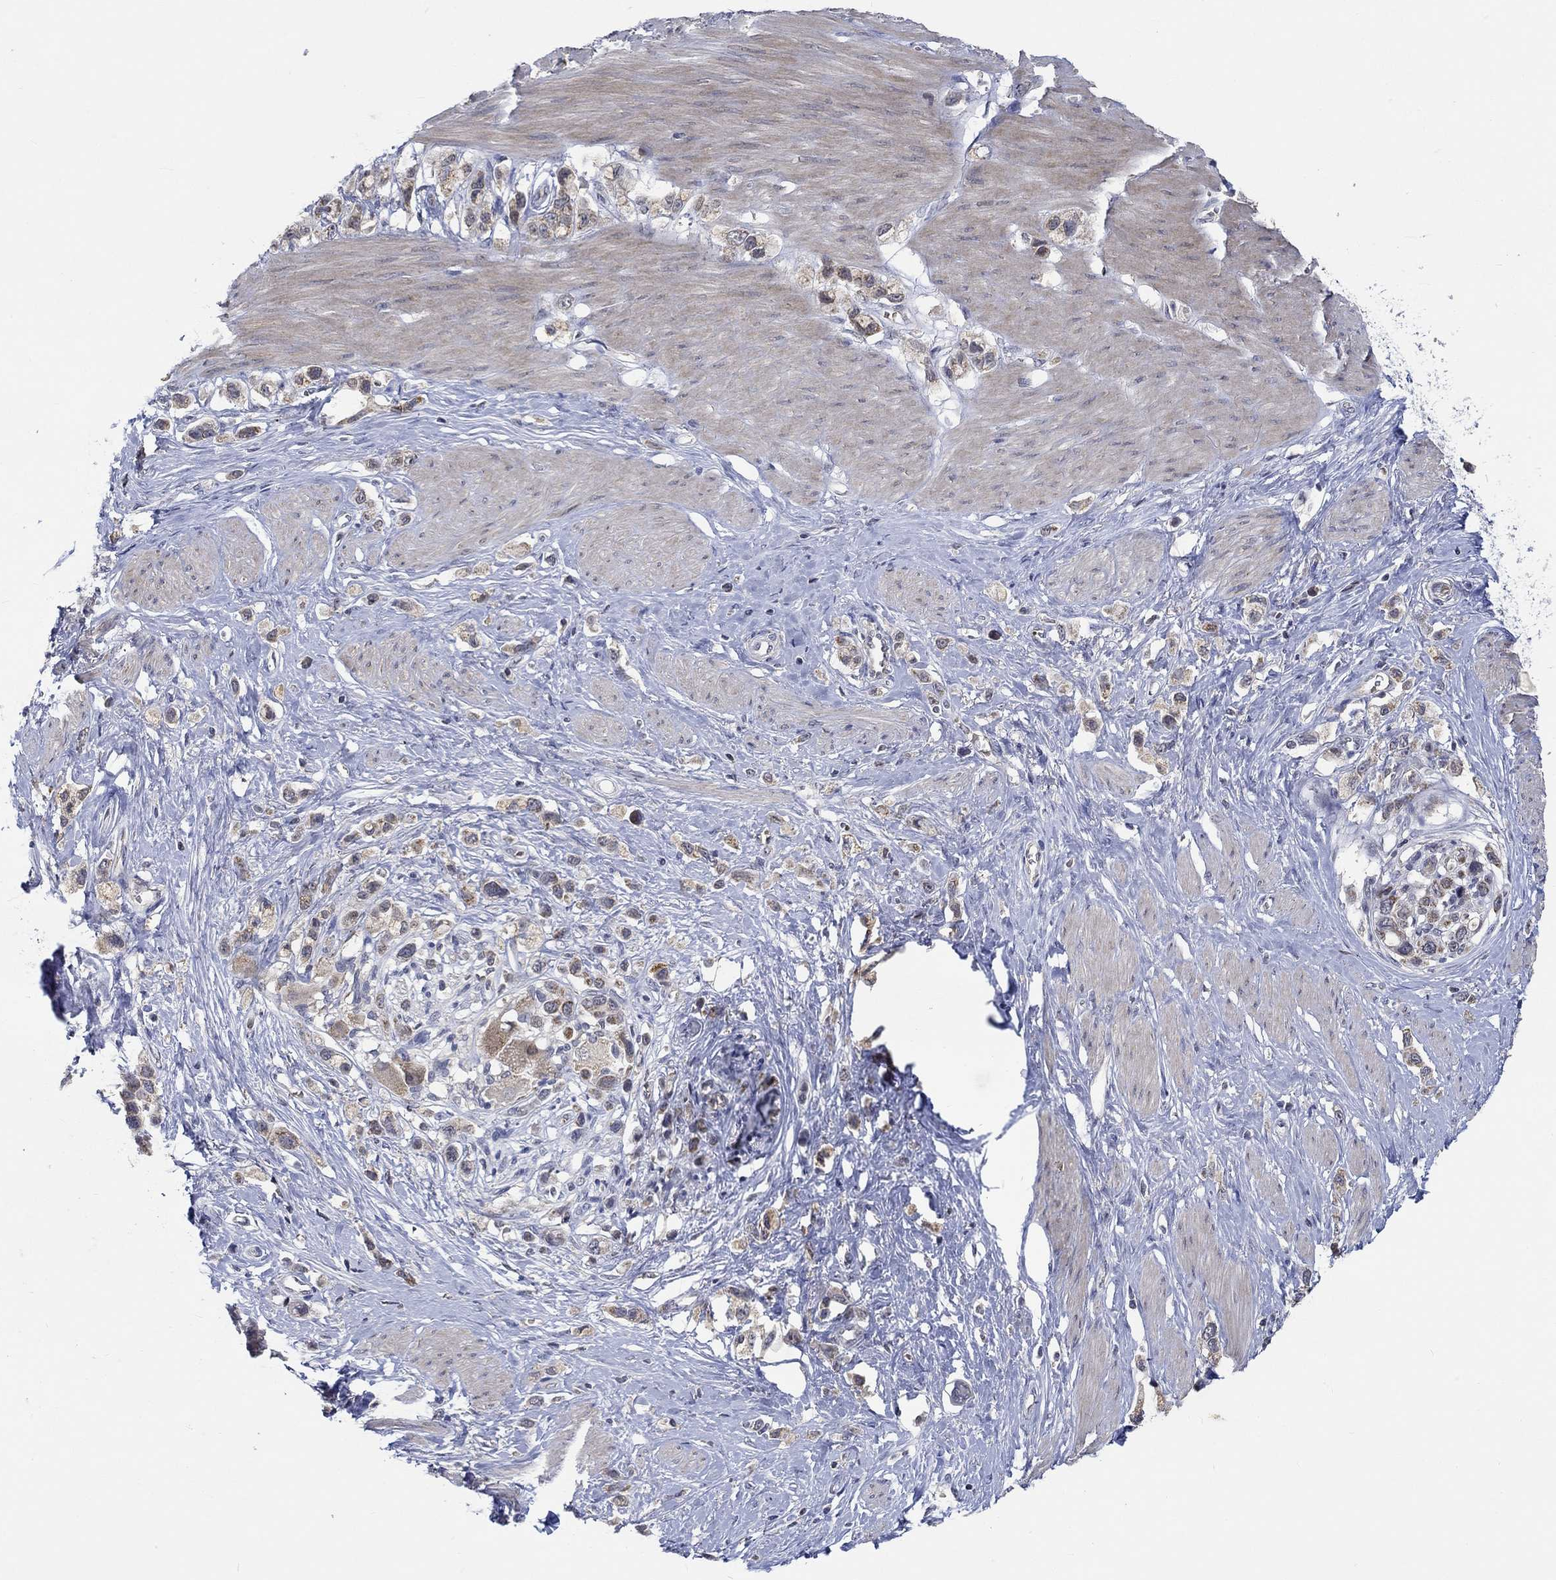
{"staining": {"intensity": "moderate", "quantity": "25%-75%", "location": "cytoplasmic/membranous"}, "tissue": "stomach cancer", "cell_type": "Tumor cells", "image_type": "cancer", "snomed": [{"axis": "morphology", "description": "Normal tissue, NOS"}, {"axis": "morphology", "description": "Adenocarcinoma, NOS"}, {"axis": "morphology", "description": "Adenocarcinoma, High grade"}, {"axis": "topography", "description": "Stomach, upper"}, {"axis": "topography", "description": "Stomach"}], "caption": "Adenocarcinoma (stomach) stained for a protein (brown) demonstrates moderate cytoplasmic/membranous positive positivity in about 25%-75% of tumor cells.", "gene": "WASF1", "patient": {"sex": "female", "age": 65}}